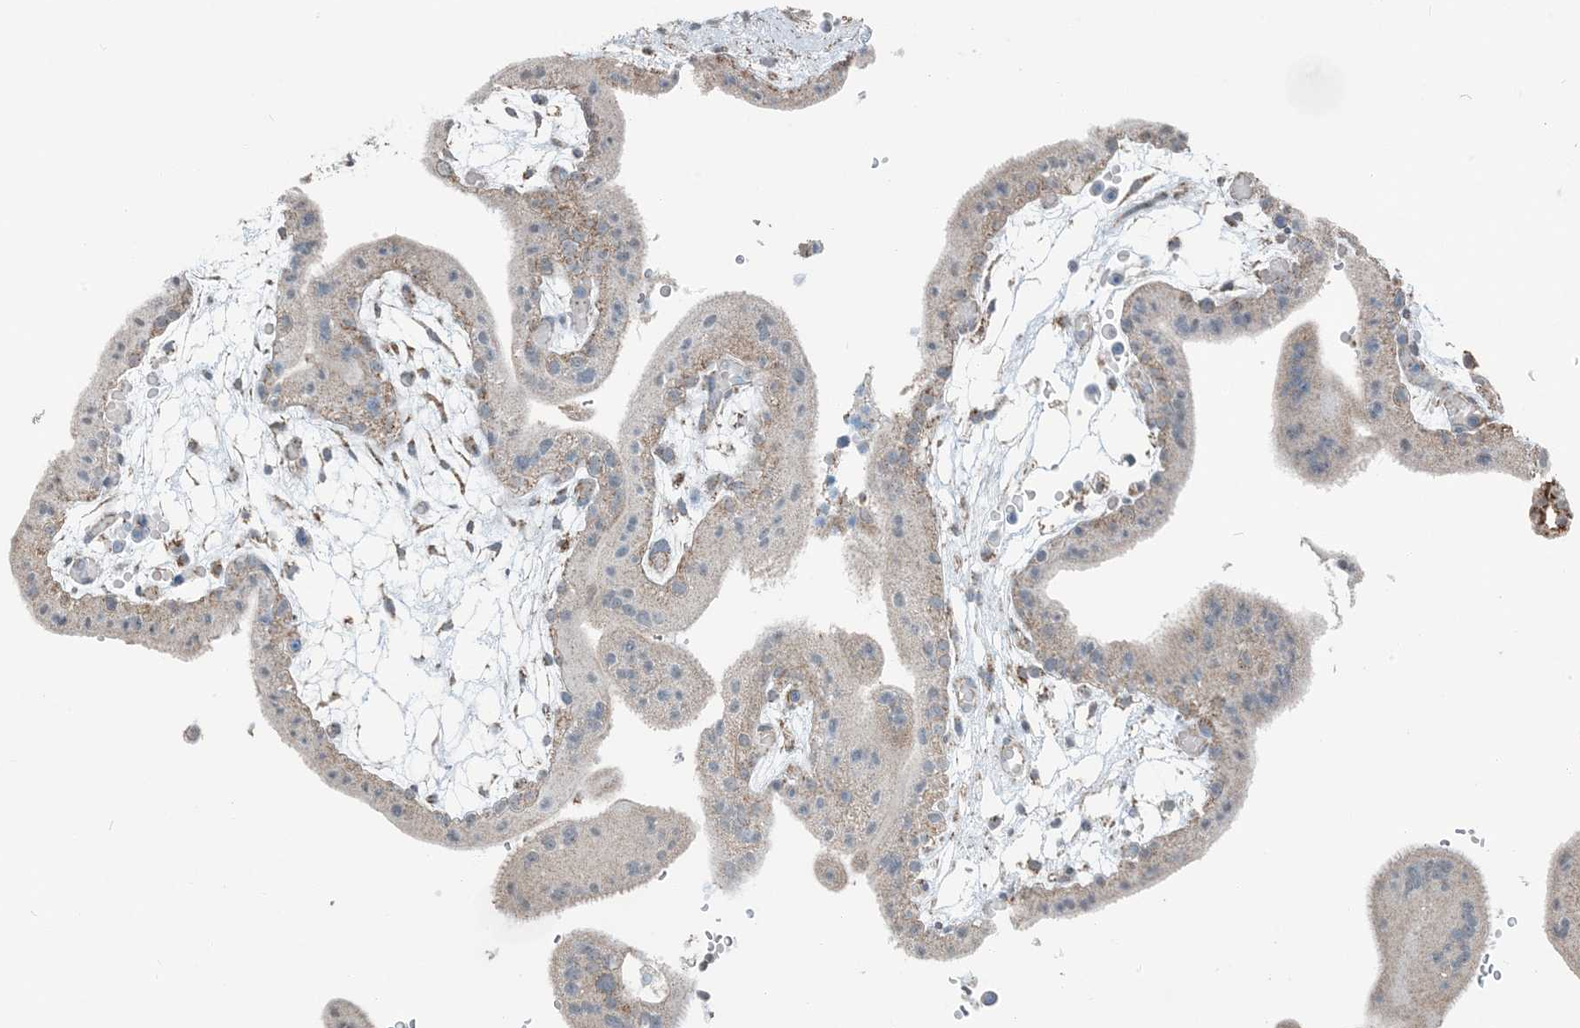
{"staining": {"intensity": "weak", "quantity": "25%-75%", "location": "cytoplasmic/membranous"}, "tissue": "placenta", "cell_type": "Trophoblastic cells", "image_type": "normal", "snomed": [{"axis": "morphology", "description": "Normal tissue, NOS"}, {"axis": "topography", "description": "Placenta"}], "caption": "Protein expression analysis of benign placenta reveals weak cytoplasmic/membranous positivity in about 25%-75% of trophoblastic cells. The protein is stained brown, and the nuclei are stained in blue (DAB IHC with brightfield microscopy, high magnification).", "gene": "PILRB", "patient": {"sex": "female", "age": 18}}